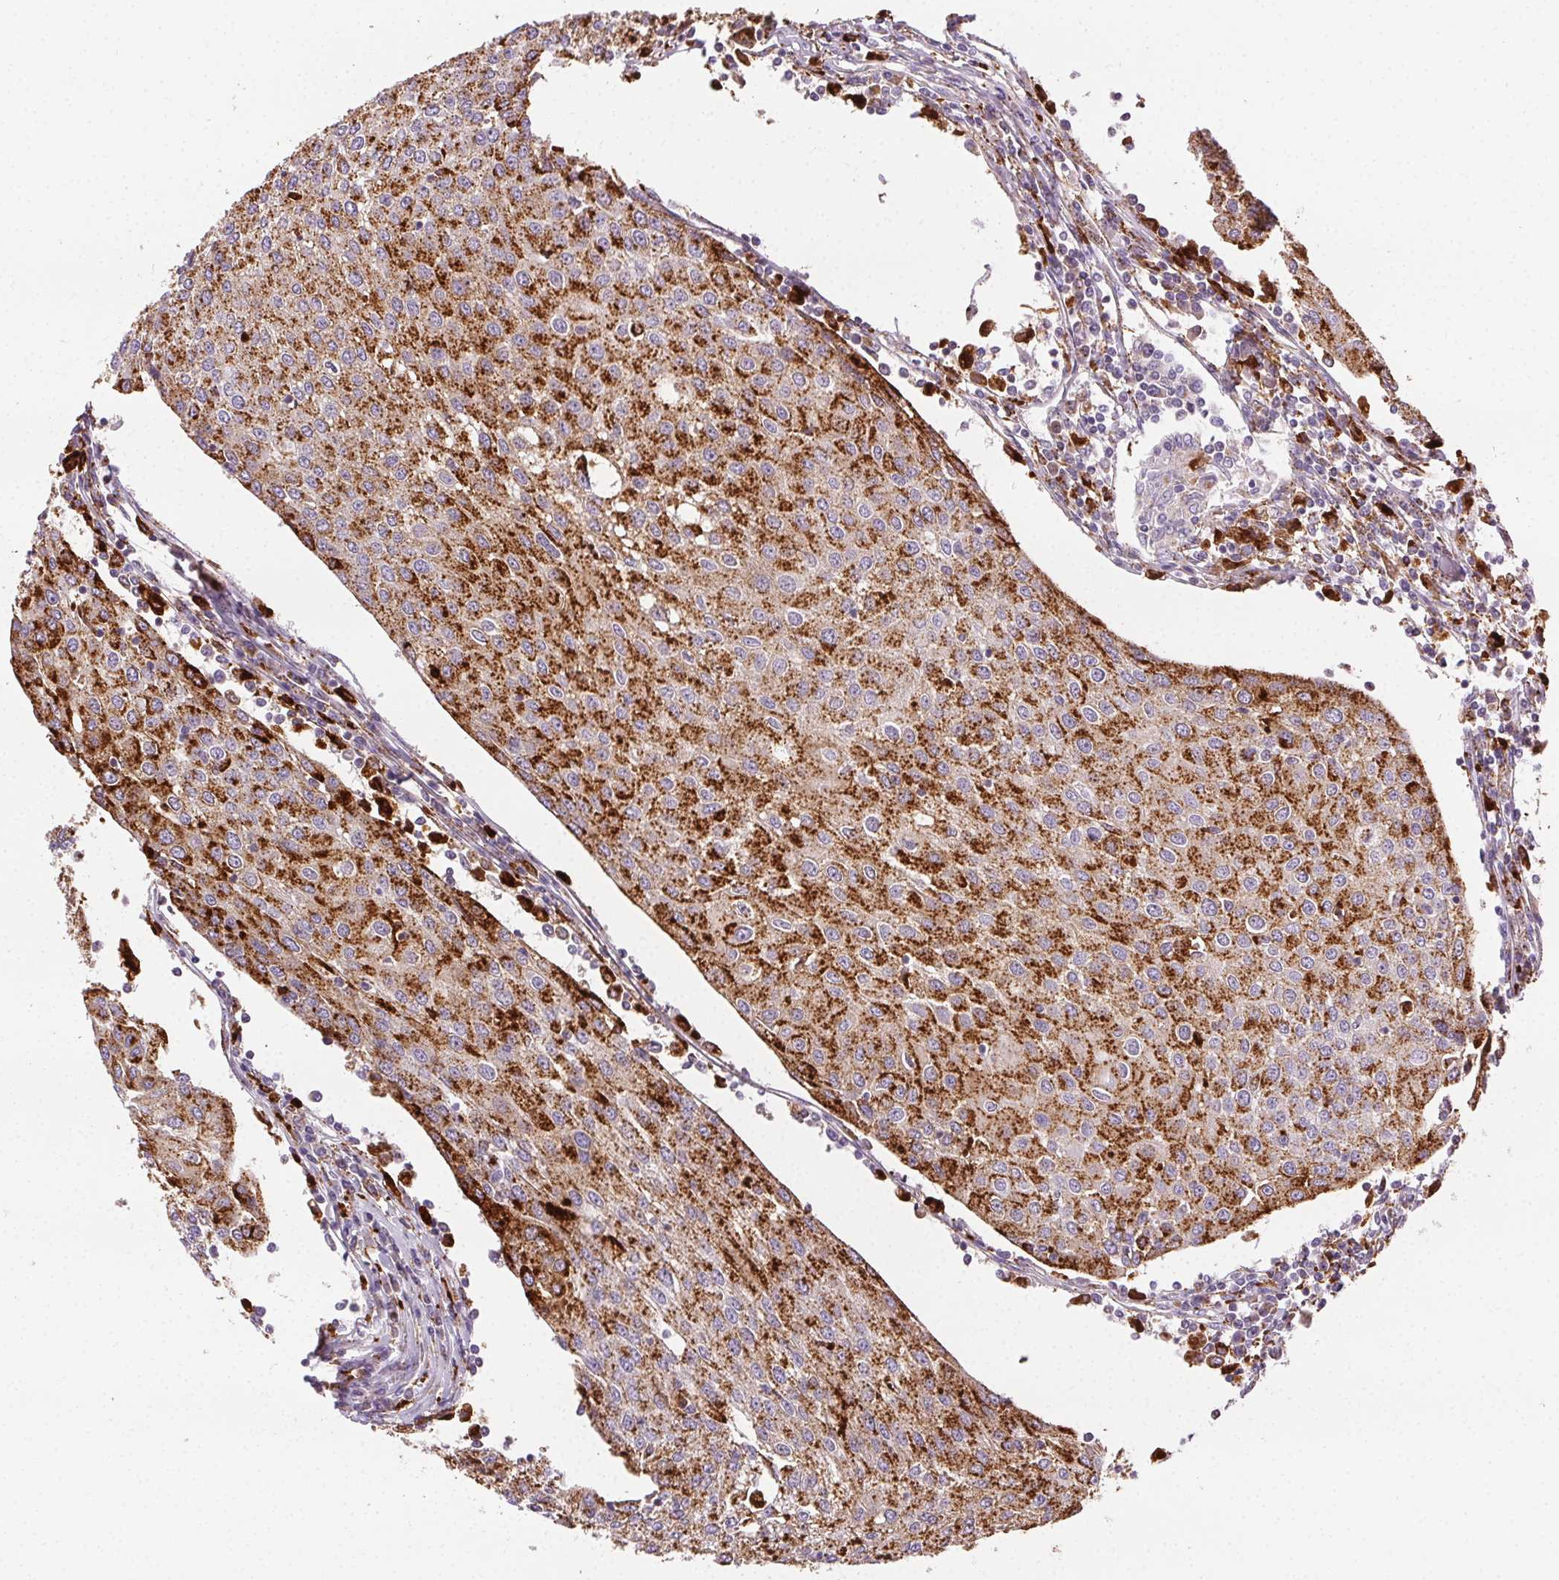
{"staining": {"intensity": "strong", "quantity": ">75%", "location": "cytoplasmic/membranous"}, "tissue": "urothelial cancer", "cell_type": "Tumor cells", "image_type": "cancer", "snomed": [{"axis": "morphology", "description": "Urothelial carcinoma, High grade"}, {"axis": "topography", "description": "Urinary bladder"}], "caption": "There is high levels of strong cytoplasmic/membranous positivity in tumor cells of high-grade urothelial carcinoma, as demonstrated by immunohistochemical staining (brown color).", "gene": "SCPEP1", "patient": {"sex": "female", "age": 85}}